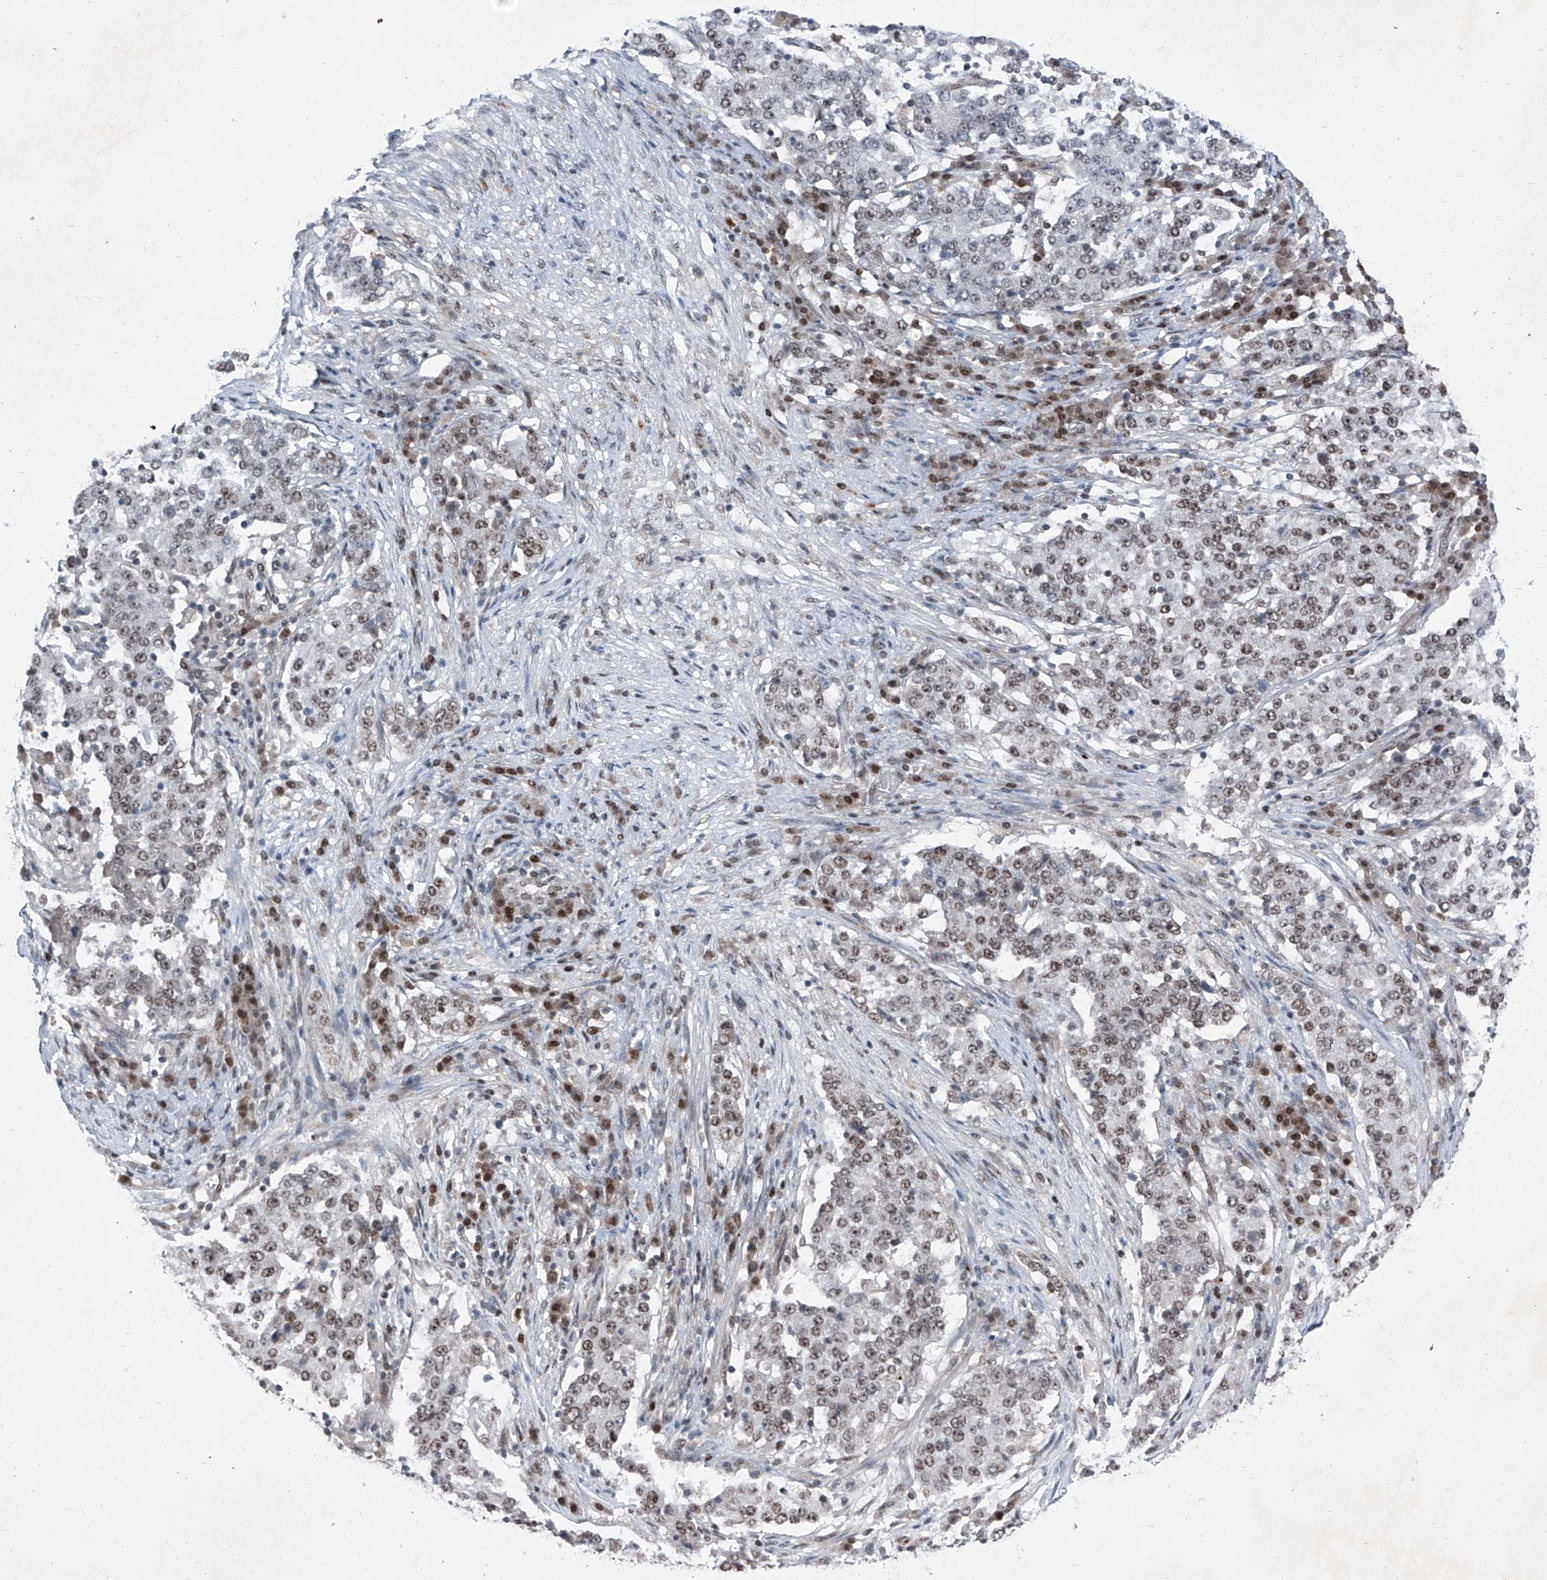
{"staining": {"intensity": "weak", "quantity": "25%-75%", "location": "nuclear"}, "tissue": "stomach cancer", "cell_type": "Tumor cells", "image_type": "cancer", "snomed": [{"axis": "morphology", "description": "Adenocarcinoma, NOS"}, {"axis": "topography", "description": "Stomach"}], "caption": "An IHC image of tumor tissue is shown. Protein staining in brown shows weak nuclear positivity in stomach cancer within tumor cells.", "gene": "BMI1", "patient": {"sex": "male", "age": 59}}